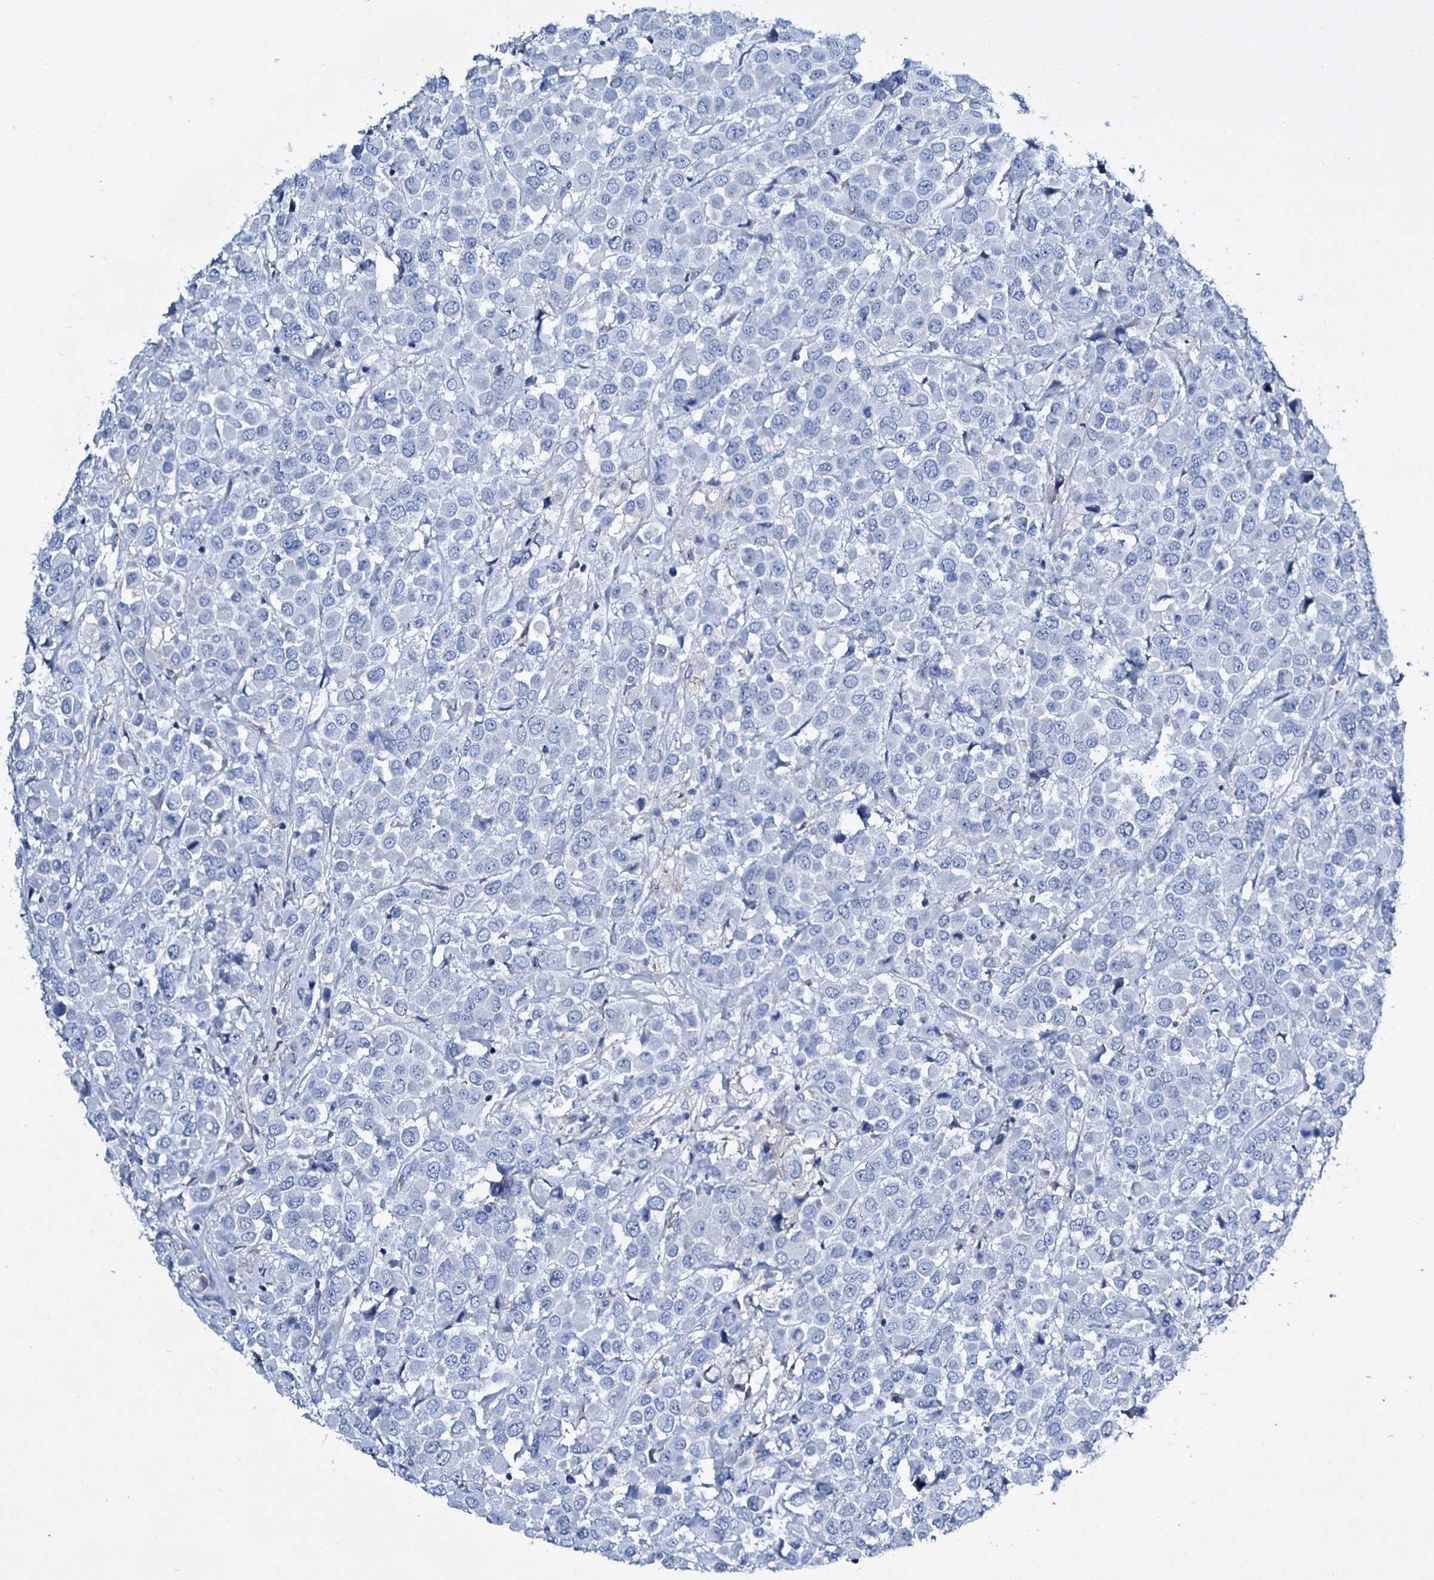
{"staining": {"intensity": "negative", "quantity": "none", "location": "none"}, "tissue": "breast cancer", "cell_type": "Tumor cells", "image_type": "cancer", "snomed": [{"axis": "morphology", "description": "Duct carcinoma"}, {"axis": "topography", "description": "Breast"}], "caption": "Immunohistochemical staining of human intraductal carcinoma (breast) displays no significant expression in tumor cells. Brightfield microscopy of IHC stained with DAB (brown) and hematoxylin (blue), captured at high magnification.", "gene": "TPGS2", "patient": {"sex": "female", "age": 61}}